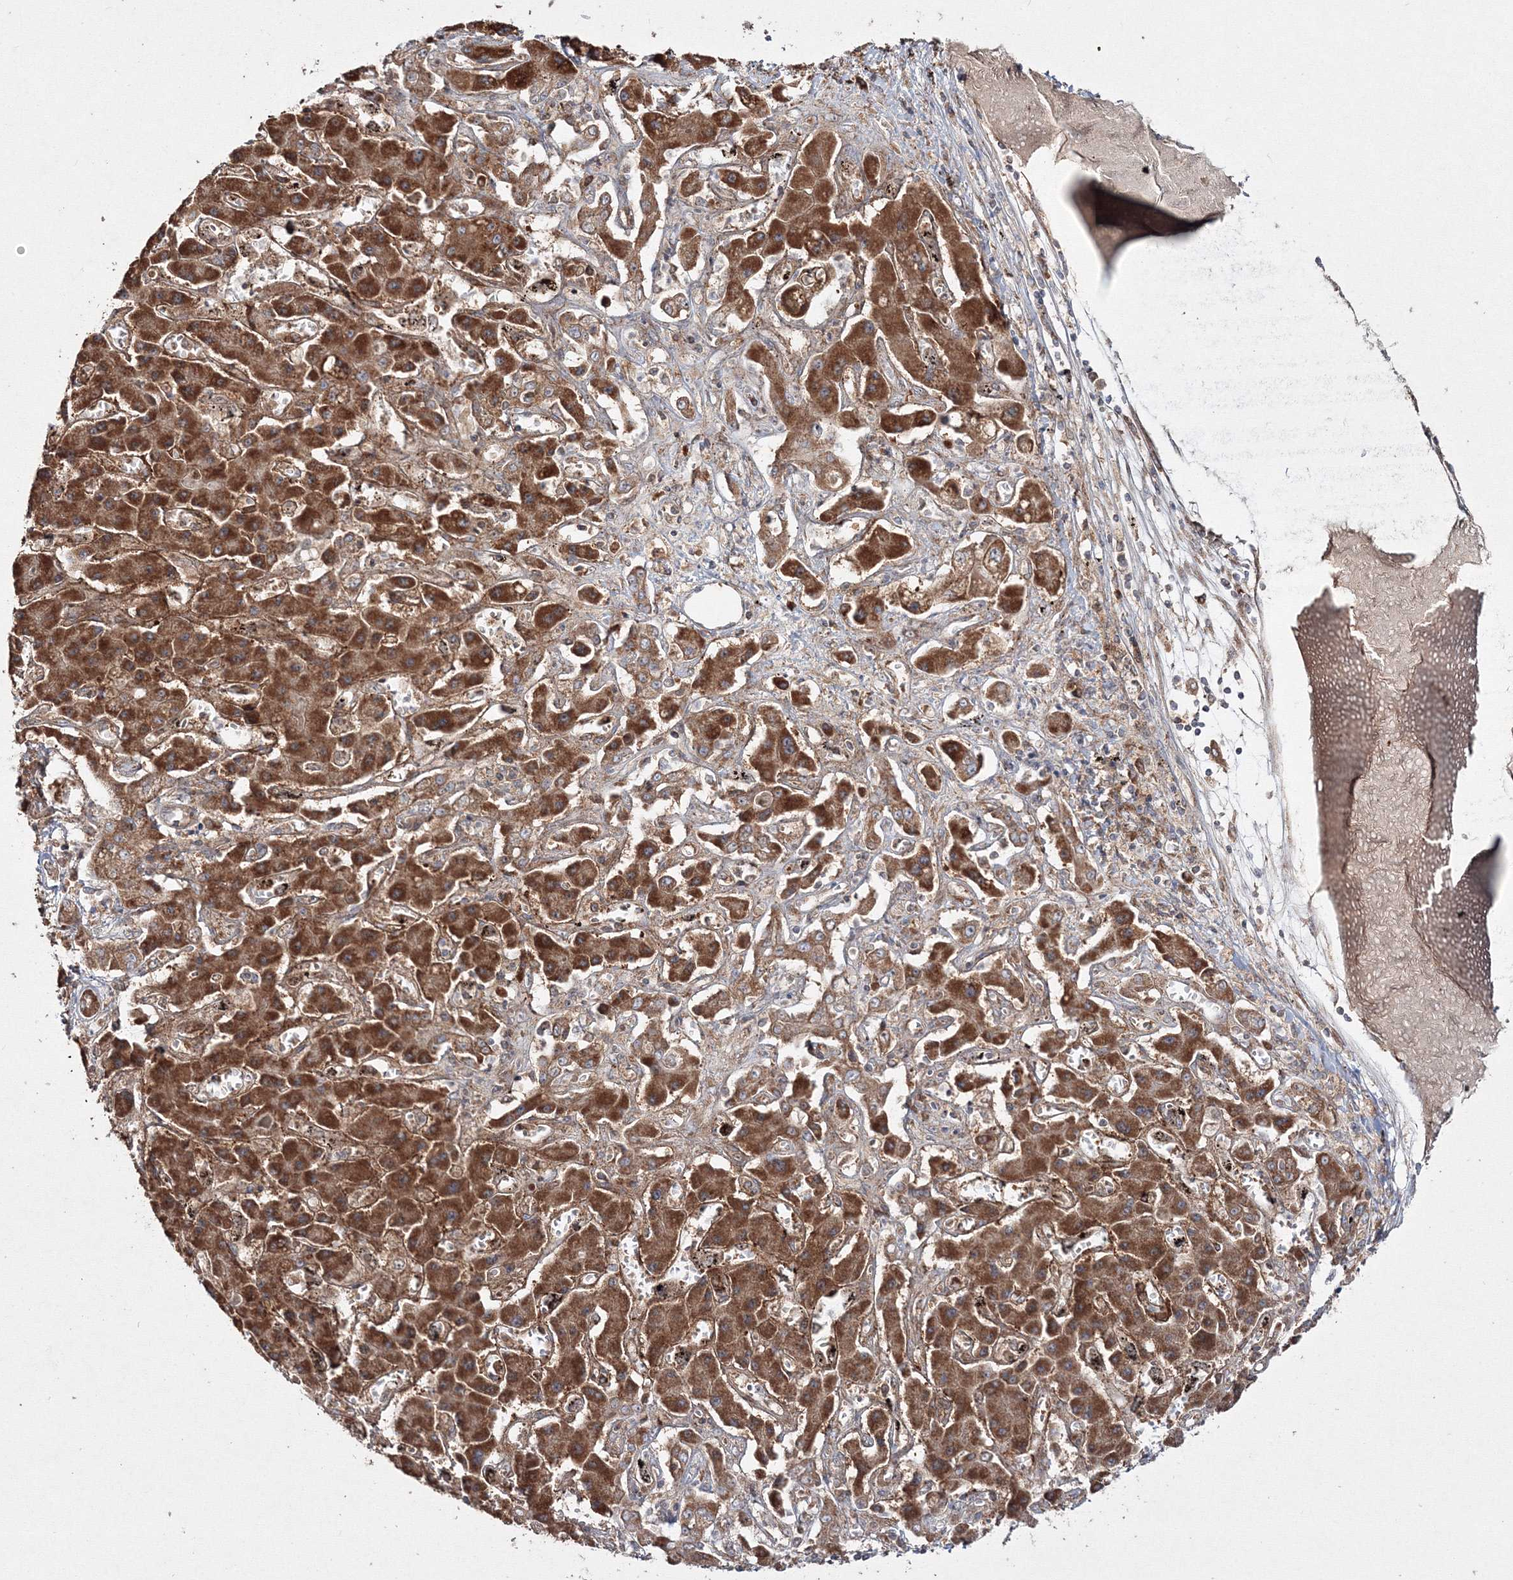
{"staining": {"intensity": "strong", "quantity": ">75%", "location": "cytoplasmic/membranous"}, "tissue": "liver cancer", "cell_type": "Tumor cells", "image_type": "cancer", "snomed": [{"axis": "morphology", "description": "Cholangiocarcinoma"}, {"axis": "topography", "description": "Liver"}], "caption": "A high amount of strong cytoplasmic/membranous positivity is present in approximately >75% of tumor cells in liver cancer (cholangiocarcinoma) tissue.", "gene": "PEX13", "patient": {"sex": "male", "age": 67}}